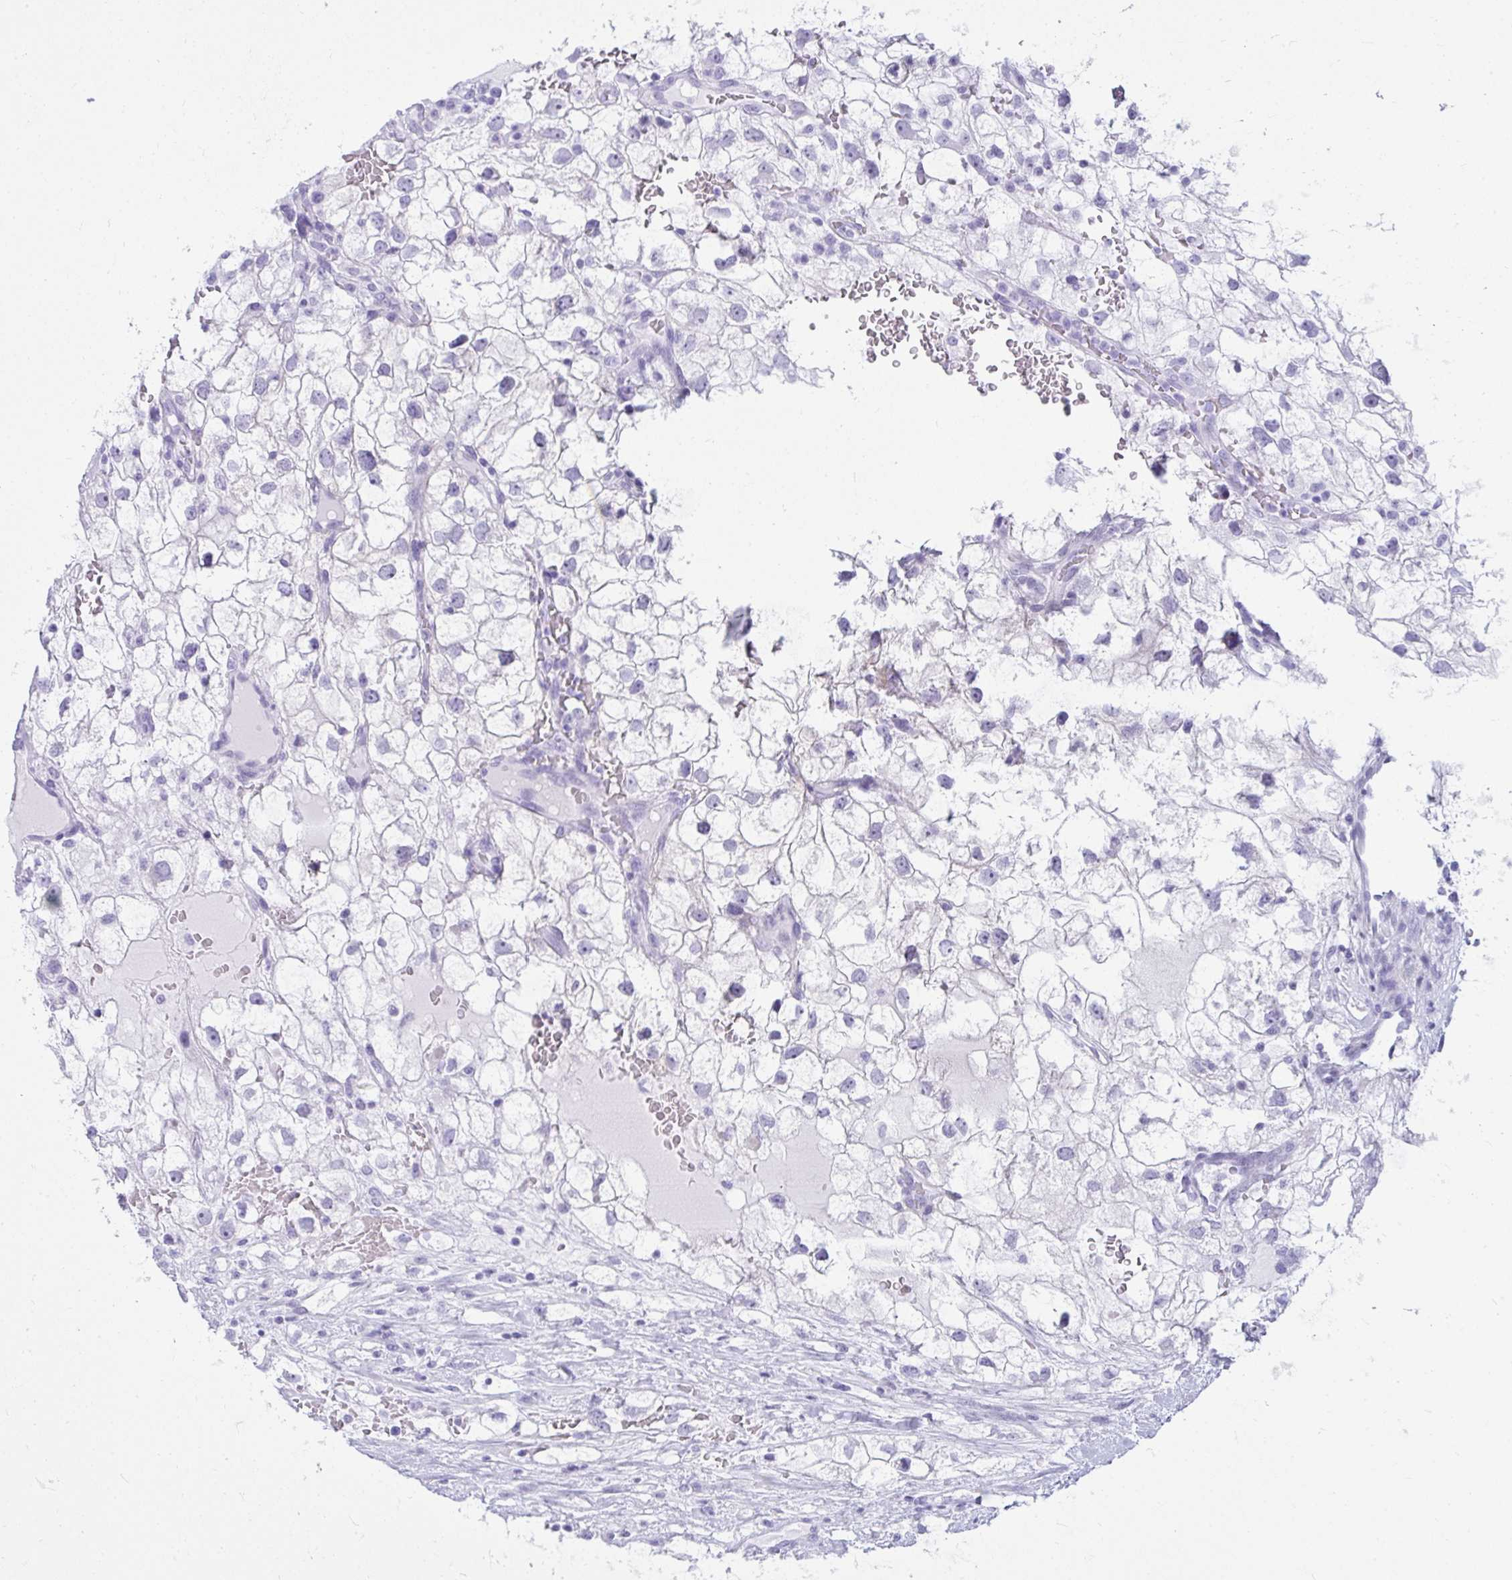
{"staining": {"intensity": "negative", "quantity": "none", "location": "none"}, "tissue": "renal cancer", "cell_type": "Tumor cells", "image_type": "cancer", "snomed": [{"axis": "morphology", "description": "Adenocarcinoma, NOS"}, {"axis": "topography", "description": "Kidney"}], "caption": "This is an IHC histopathology image of renal cancer. There is no staining in tumor cells.", "gene": "CLGN", "patient": {"sex": "male", "age": 59}}